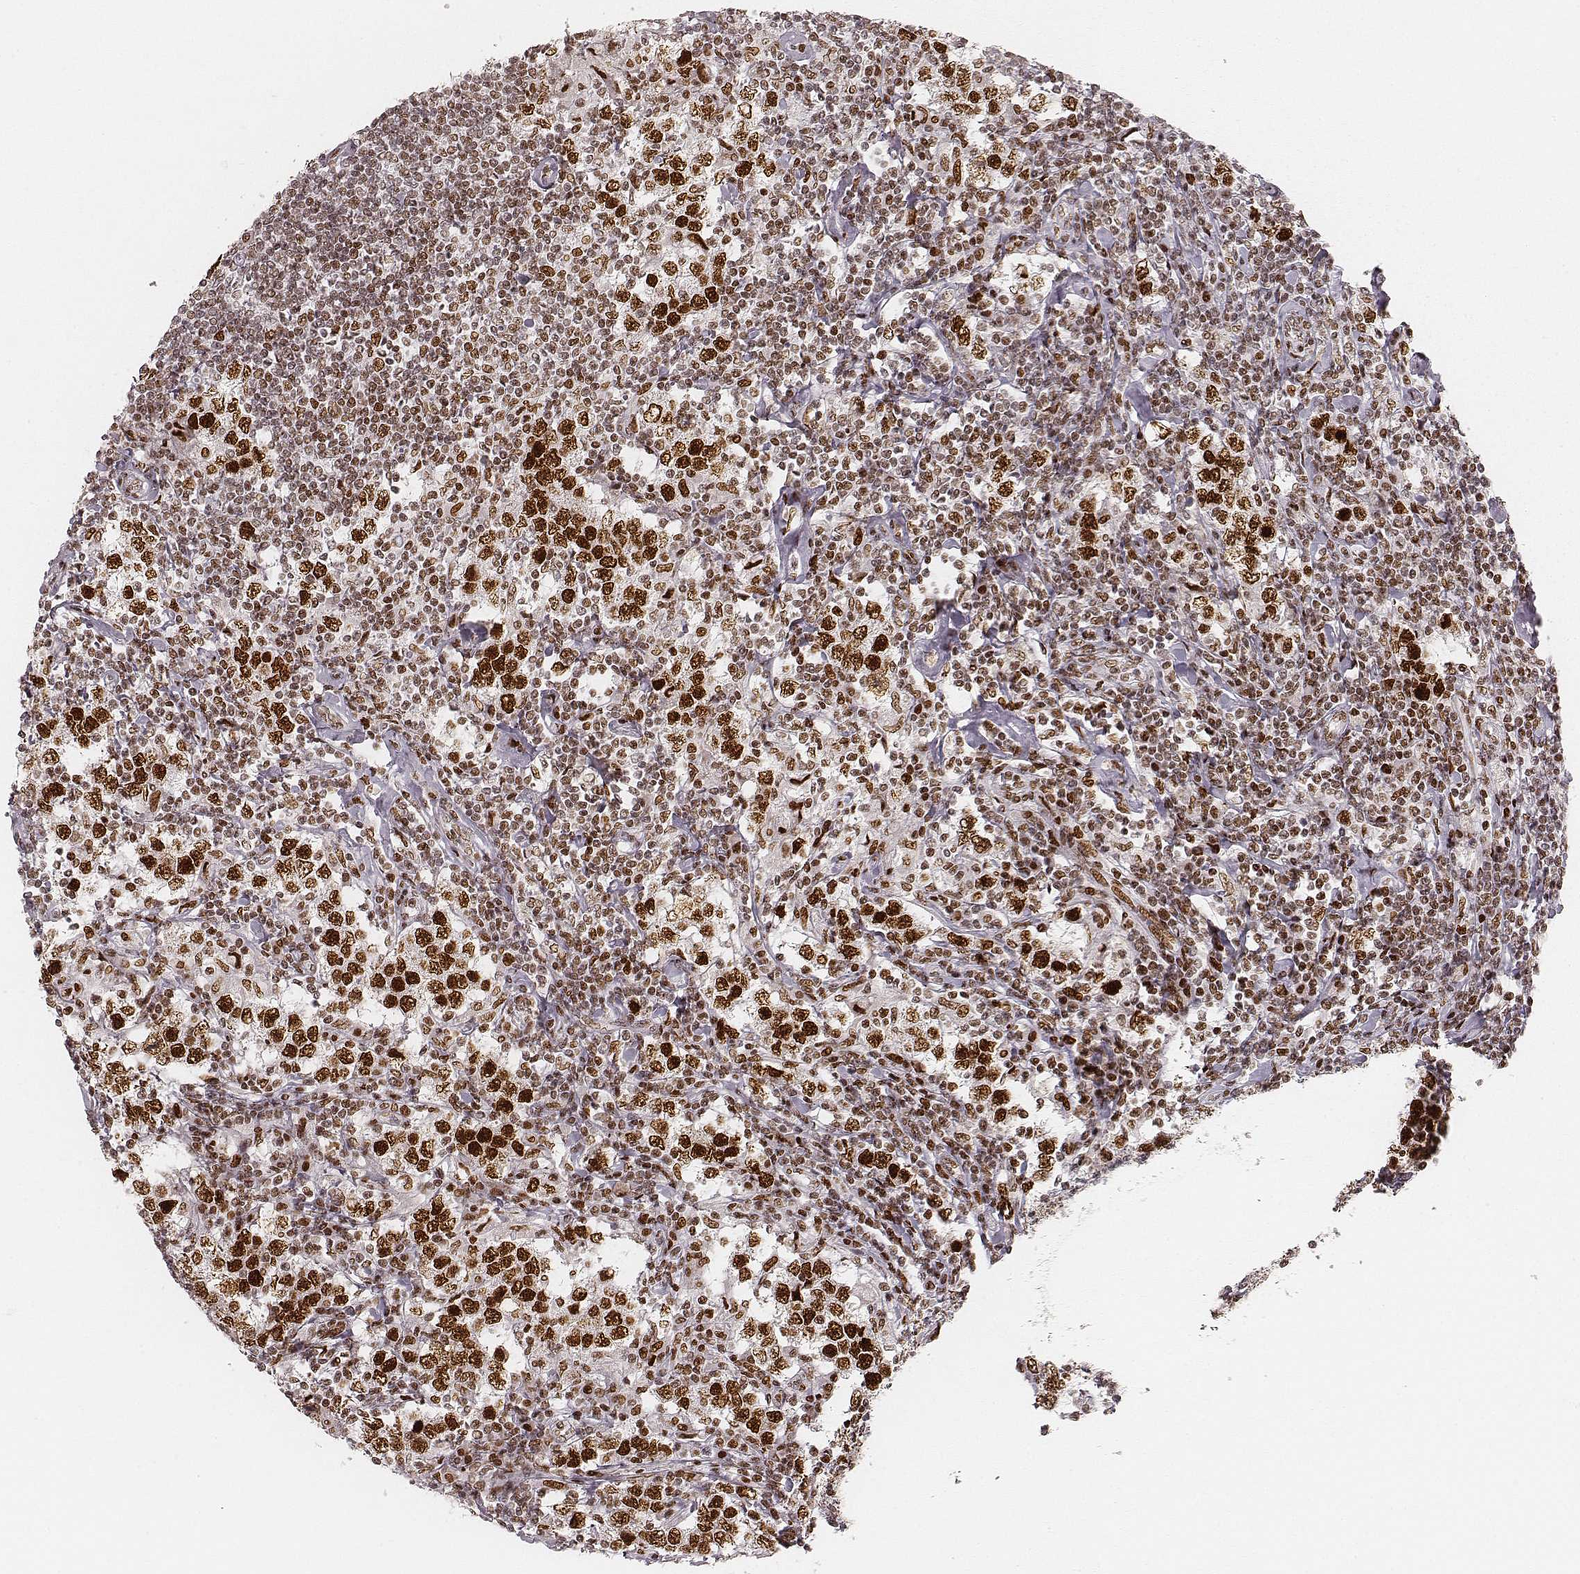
{"staining": {"intensity": "strong", "quantity": ">75%", "location": "nuclear"}, "tissue": "testis cancer", "cell_type": "Tumor cells", "image_type": "cancer", "snomed": [{"axis": "morphology", "description": "Seminoma, NOS"}, {"axis": "morphology", "description": "Carcinoma, Embryonal, NOS"}, {"axis": "topography", "description": "Testis"}], "caption": "A brown stain highlights strong nuclear expression of a protein in human testis seminoma tumor cells.", "gene": "HNRNPC", "patient": {"sex": "male", "age": 41}}